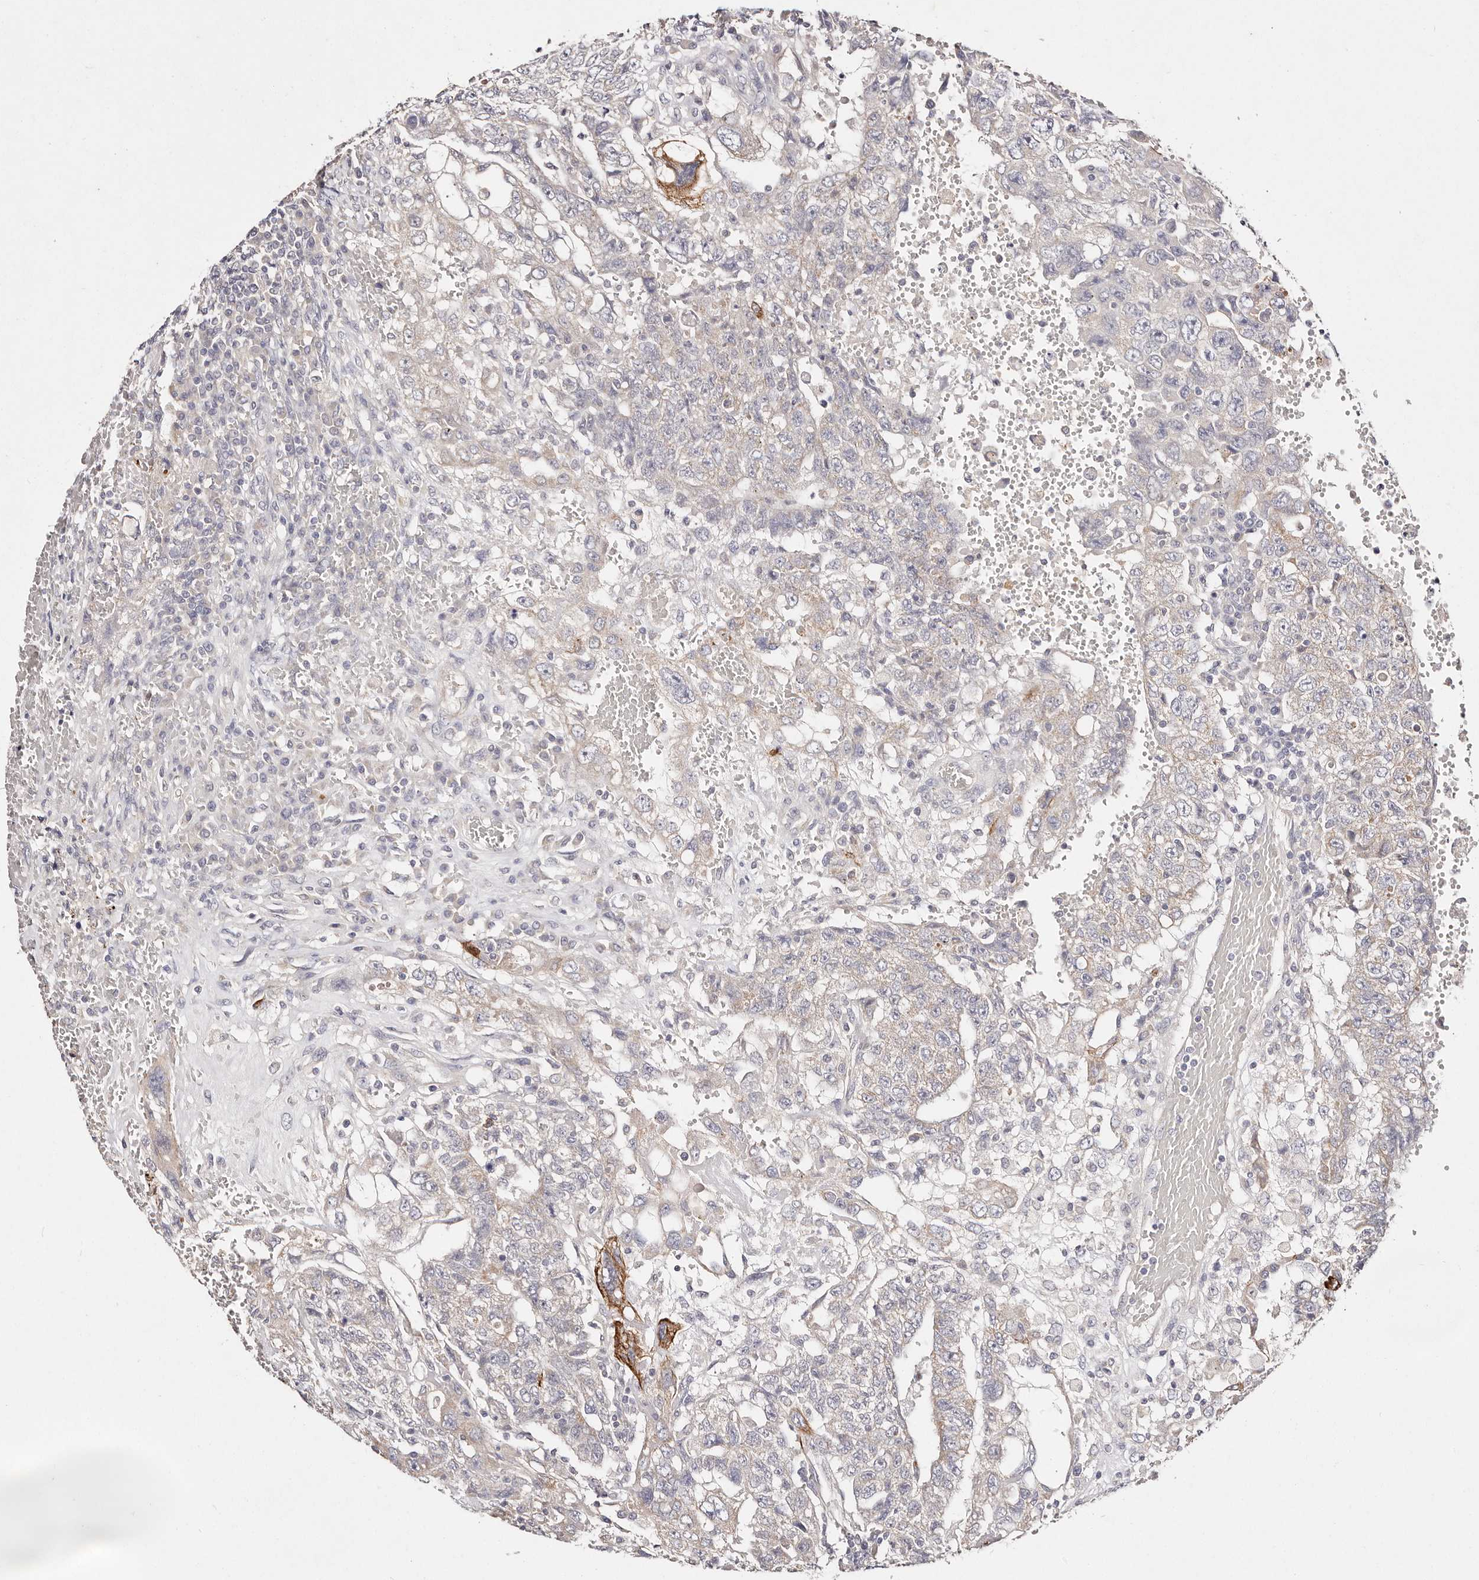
{"staining": {"intensity": "moderate", "quantity": "<25%", "location": "cytoplasmic/membranous"}, "tissue": "testis cancer", "cell_type": "Tumor cells", "image_type": "cancer", "snomed": [{"axis": "morphology", "description": "Carcinoma, Embryonal, NOS"}, {"axis": "topography", "description": "Testis"}], "caption": "A histopathology image showing moderate cytoplasmic/membranous expression in about <25% of tumor cells in testis cancer, as visualized by brown immunohistochemical staining.", "gene": "VIPAS39", "patient": {"sex": "male", "age": 26}}